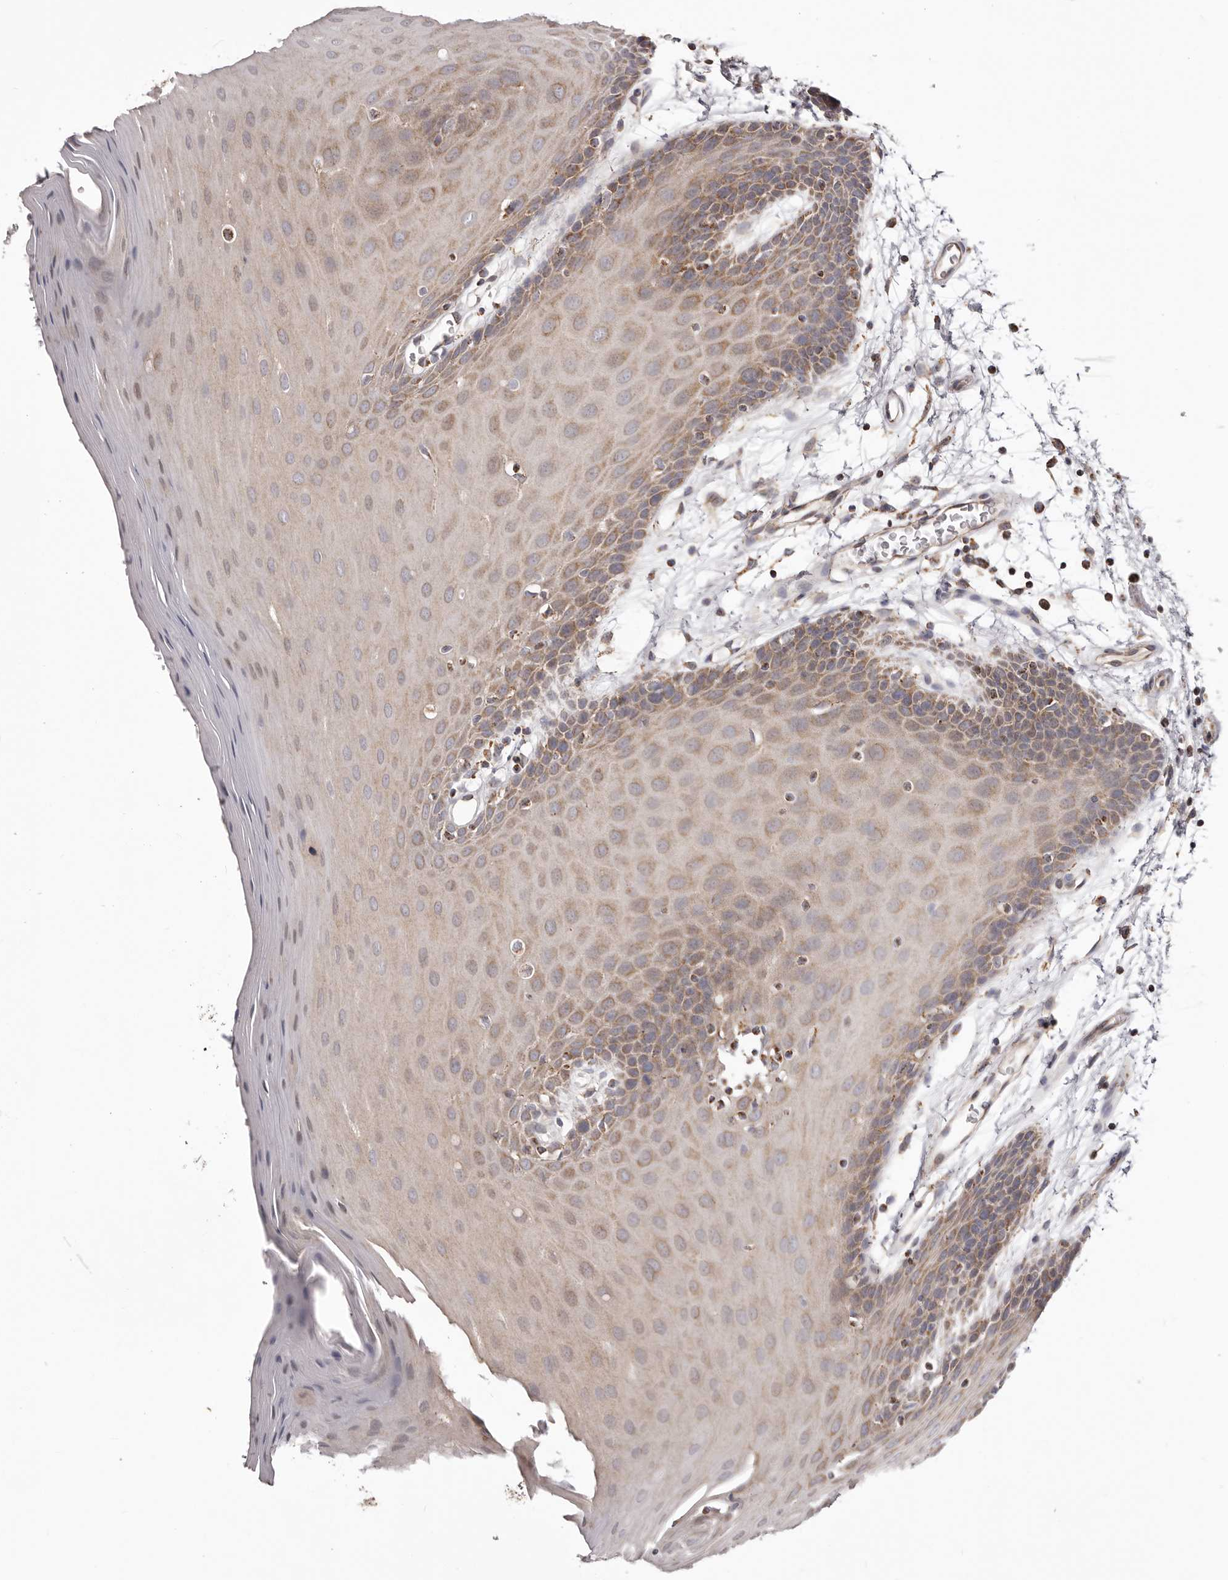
{"staining": {"intensity": "moderate", "quantity": ">75%", "location": "cytoplasmic/membranous"}, "tissue": "oral mucosa", "cell_type": "Squamous epithelial cells", "image_type": "normal", "snomed": [{"axis": "morphology", "description": "Normal tissue, NOS"}, {"axis": "morphology", "description": "Squamous cell carcinoma, NOS"}, {"axis": "topography", "description": "Skeletal muscle"}, {"axis": "topography", "description": "Oral tissue"}, {"axis": "topography", "description": "Salivary gland"}, {"axis": "topography", "description": "Head-Neck"}], "caption": "Oral mucosa stained with immunohistochemistry (IHC) shows moderate cytoplasmic/membranous positivity in about >75% of squamous epithelial cells. Using DAB (3,3'-diaminobenzidine) (brown) and hematoxylin (blue) stains, captured at high magnification using brightfield microscopy.", "gene": "CHRM2", "patient": {"sex": "male", "age": 54}}